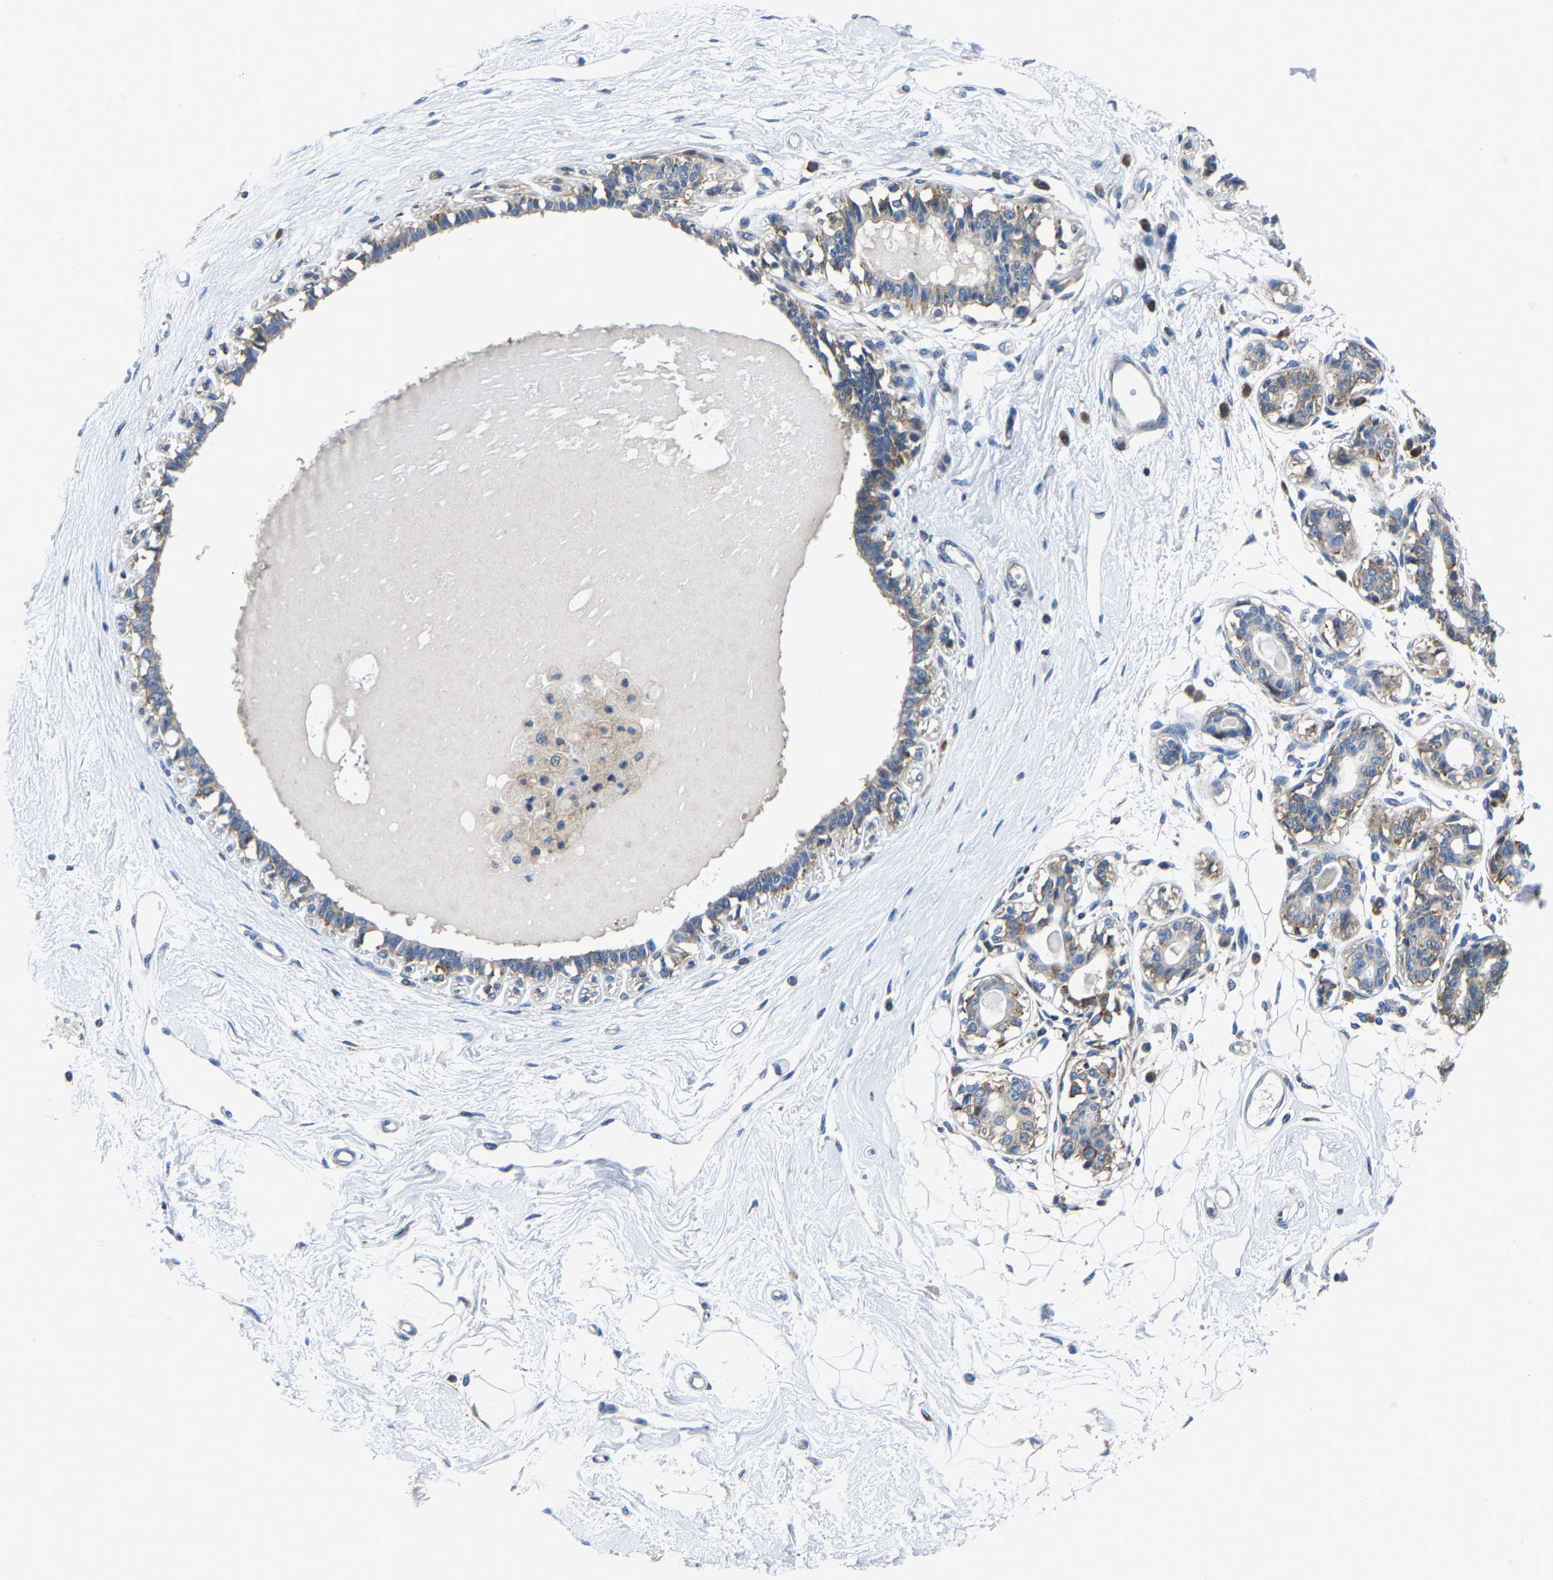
{"staining": {"intensity": "moderate", "quantity": ">75%", "location": "cytoplasmic/membranous"}, "tissue": "breast", "cell_type": "Glandular cells", "image_type": "normal", "snomed": [{"axis": "morphology", "description": "Normal tissue, NOS"}, {"axis": "topography", "description": "Breast"}], "caption": "Immunohistochemistry (DAB) staining of benign human breast shows moderate cytoplasmic/membranous protein staining in approximately >75% of glandular cells. The protein is shown in brown color, while the nuclei are stained blue.", "gene": "G3BP2", "patient": {"sex": "female", "age": 45}}